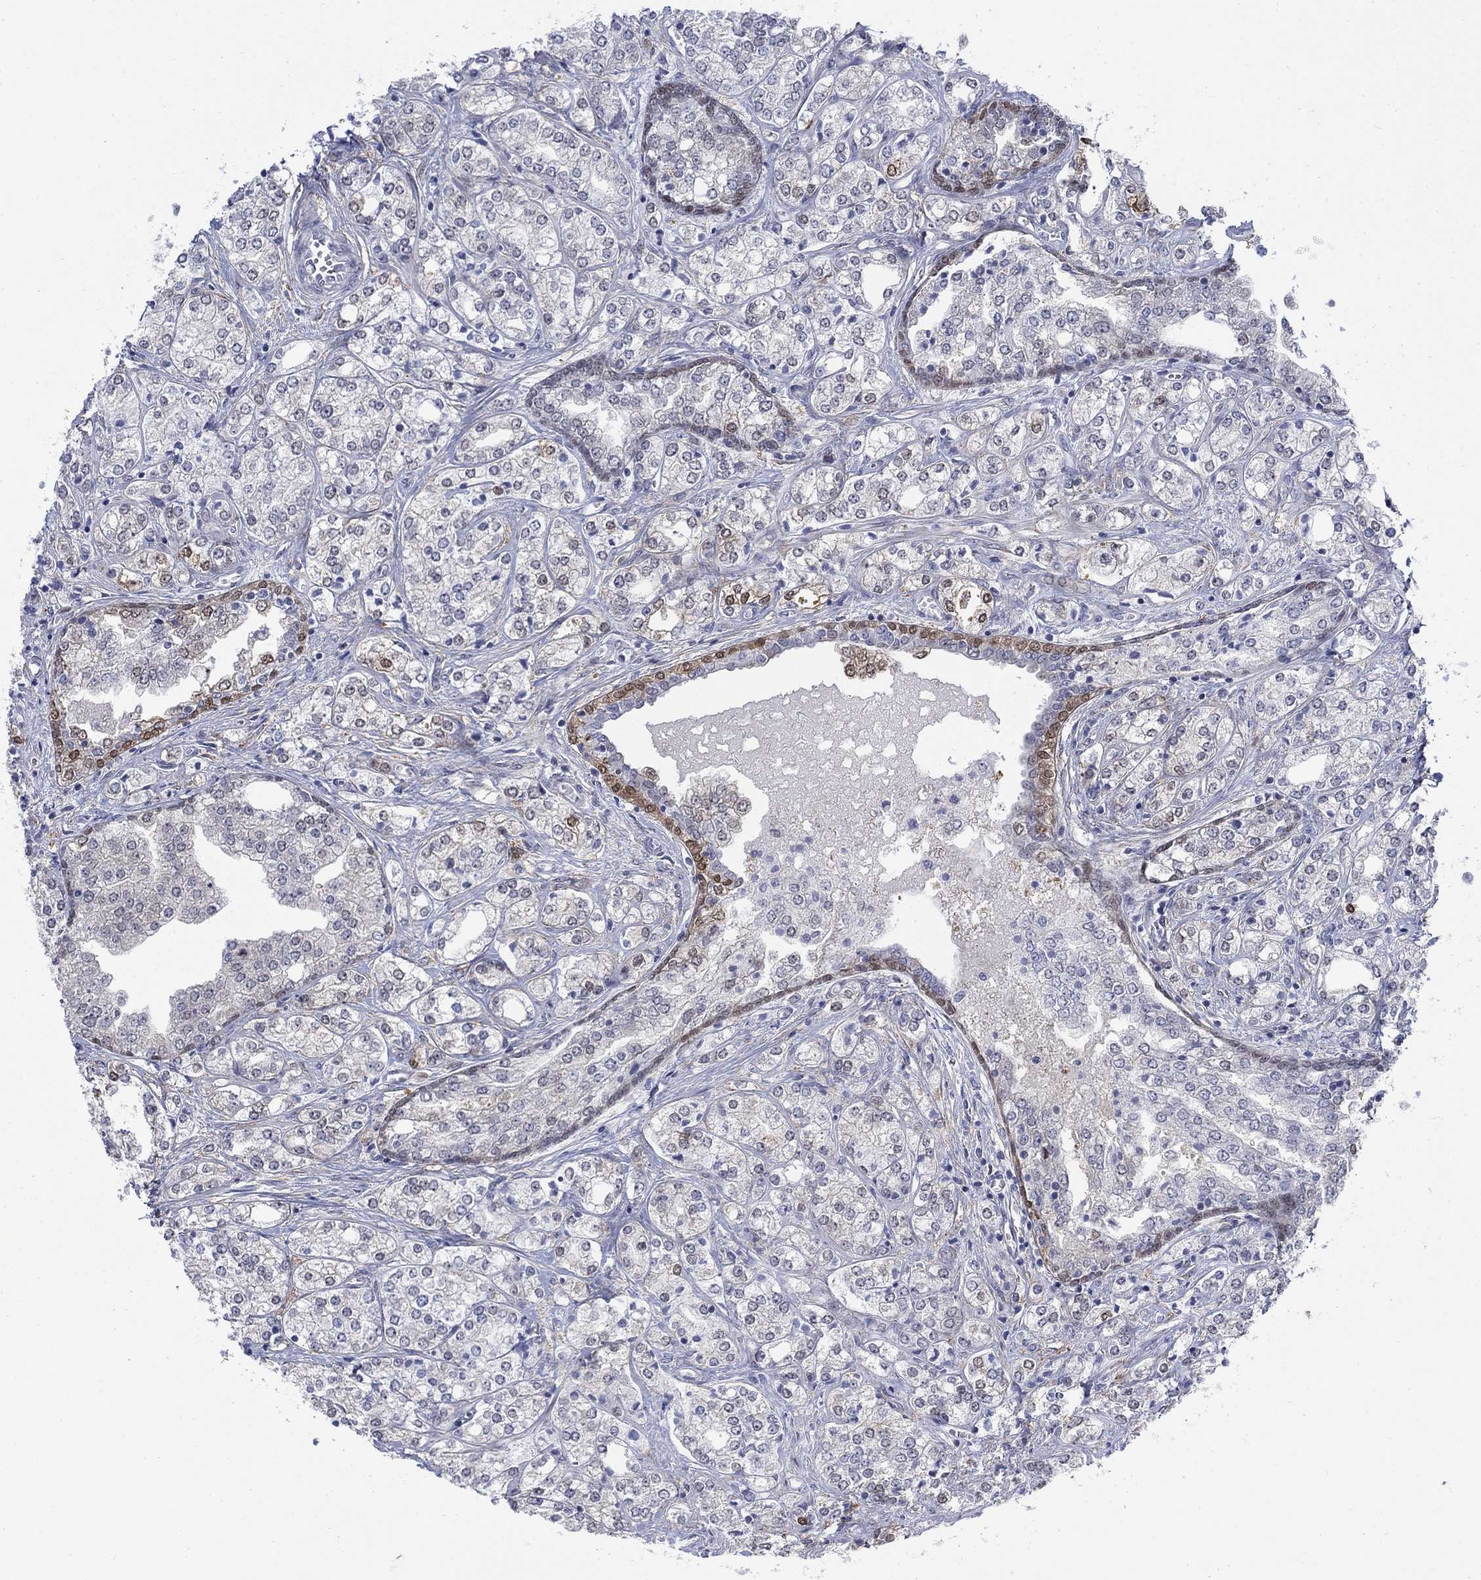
{"staining": {"intensity": "moderate", "quantity": "<25%", "location": "nuclear"}, "tissue": "prostate cancer", "cell_type": "Tumor cells", "image_type": "cancer", "snomed": [{"axis": "morphology", "description": "Adenocarcinoma, NOS"}, {"axis": "topography", "description": "Prostate and seminal vesicle, NOS"}, {"axis": "topography", "description": "Prostate"}], "caption": "This is an image of IHC staining of adenocarcinoma (prostate), which shows moderate expression in the nuclear of tumor cells.", "gene": "MYO3A", "patient": {"sex": "male", "age": 62}}